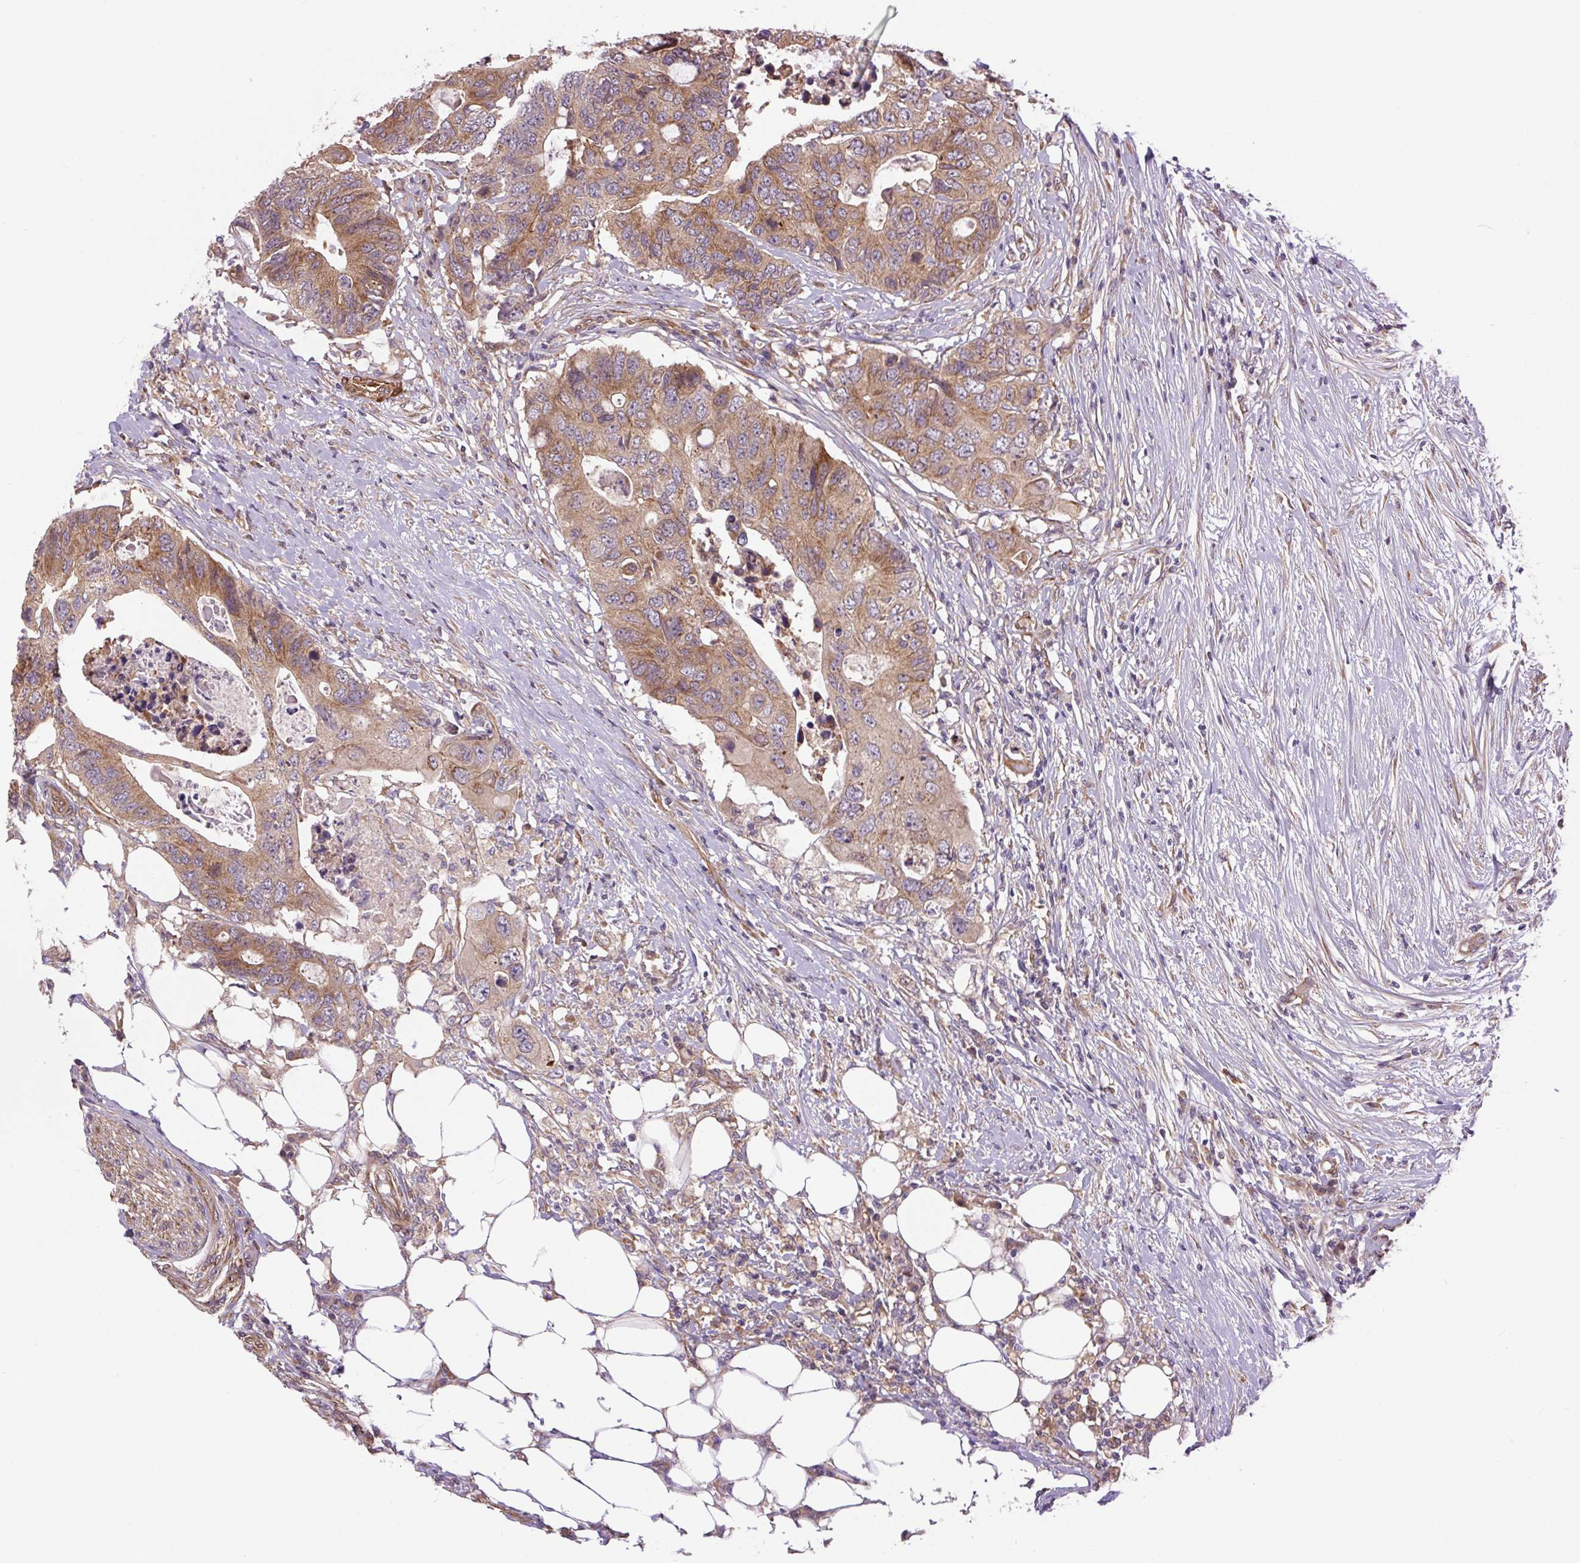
{"staining": {"intensity": "moderate", "quantity": ">75%", "location": "cytoplasmic/membranous"}, "tissue": "colorectal cancer", "cell_type": "Tumor cells", "image_type": "cancer", "snomed": [{"axis": "morphology", "description": "Adenocarcinoma, NOS"}, {"axis": "topography", "description": "Colon"}], "caption": "IHC of human colorectal adenocarcinoma reveals medium levels of moderate cytoplasmic/membranous staining in about >75% of tumor cells.", "gene": "SEPTIN10", "patient": {"sex": "male", "age": 71}}